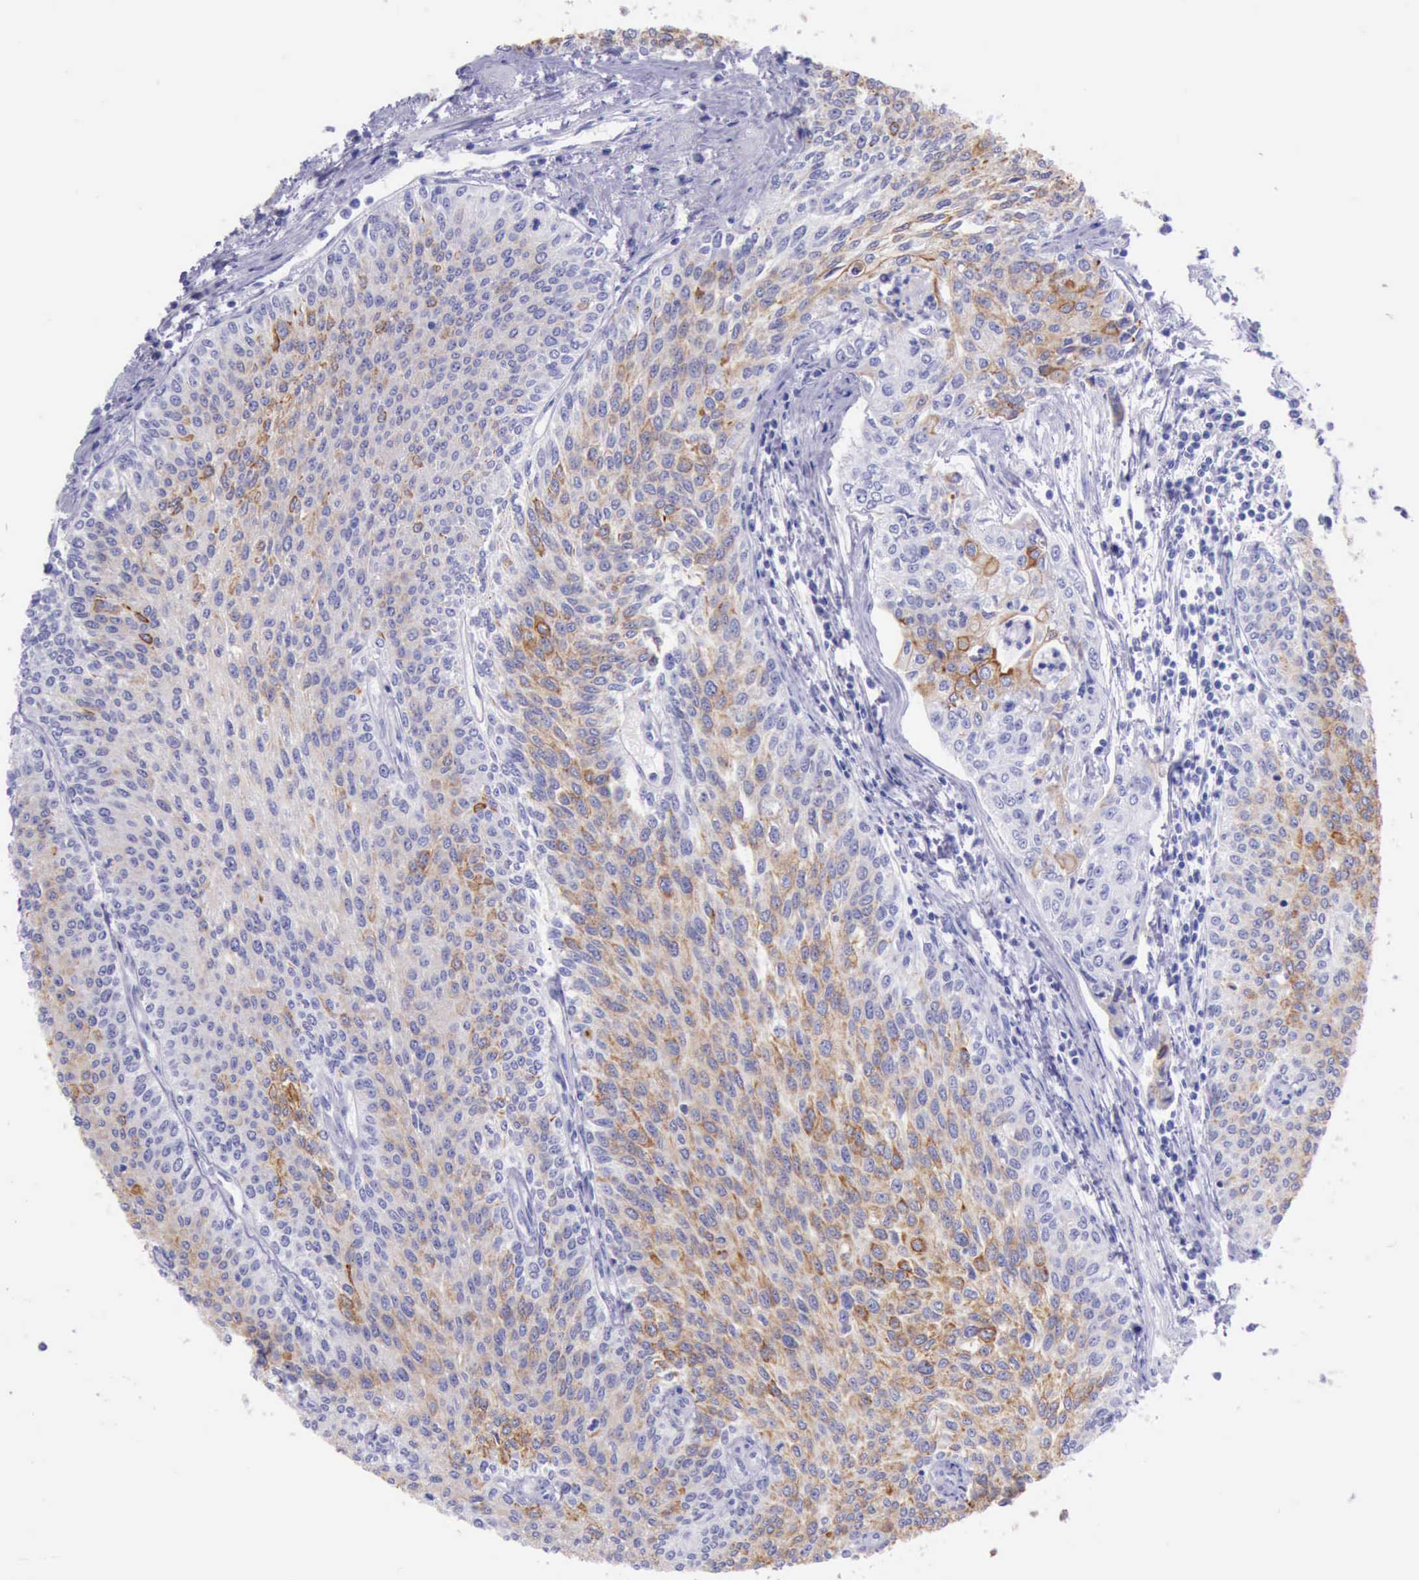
{"staining": {"intensity": "weak", "quantity": ">75%", "location": "cytoplasmic/membranous"}, "tissue": "urothelial cancer", "cell_type": "Tumor cells", "image_type": "cancer", "snomed": [{"axis": "morphology", "description": "Urothelial carcinoma, Low grade"}, {"axis": "topography", "description": "Urinary bladder"}], "caption": "Urothelial cancer was stained to show a protein in brown. There is low levels of weak cytoplasmic/membranous positivity in about >75% of tumor cells.", "gene": "KRT8", "patient": {"sex": "female", "age": 73}}